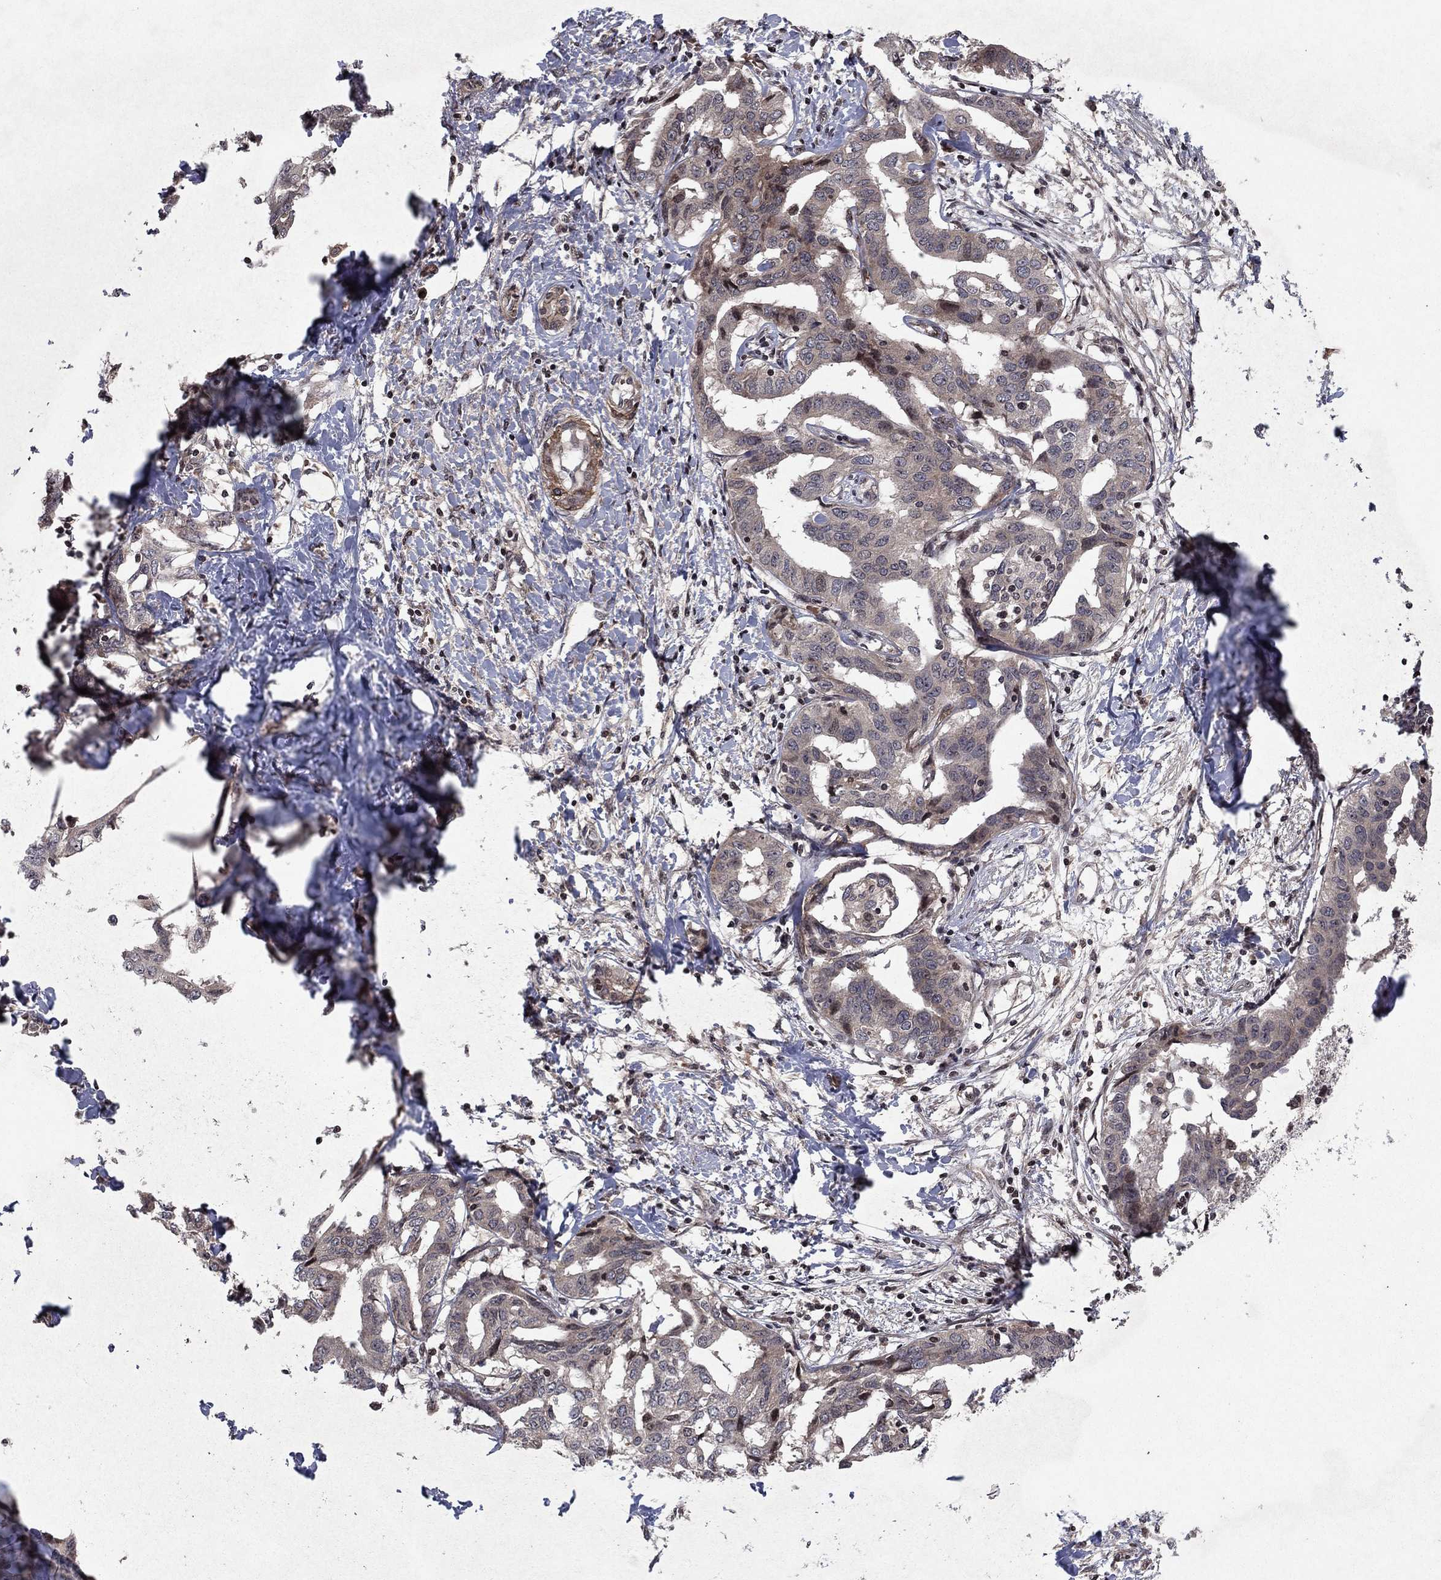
{"staining": {"intensity": "negative", "quantity": "none", "location": "none"}, "tissue": "liver cancer", "cell_type": "Tumor cells", "image_type": "cancer", "snomed": [{"axis": "morphology", "description": "Cholangiocarcinoma"}, {"axis": "topography", "description": "Liver"}], "caption": "Human liver cancer (cholangiocarcinoma) stained for a protein using immunohistochemistry (IHC) displays no expression in tumor cells.", "gene": "SORBS1", "patient": {"sex": "male", "age": 59}}